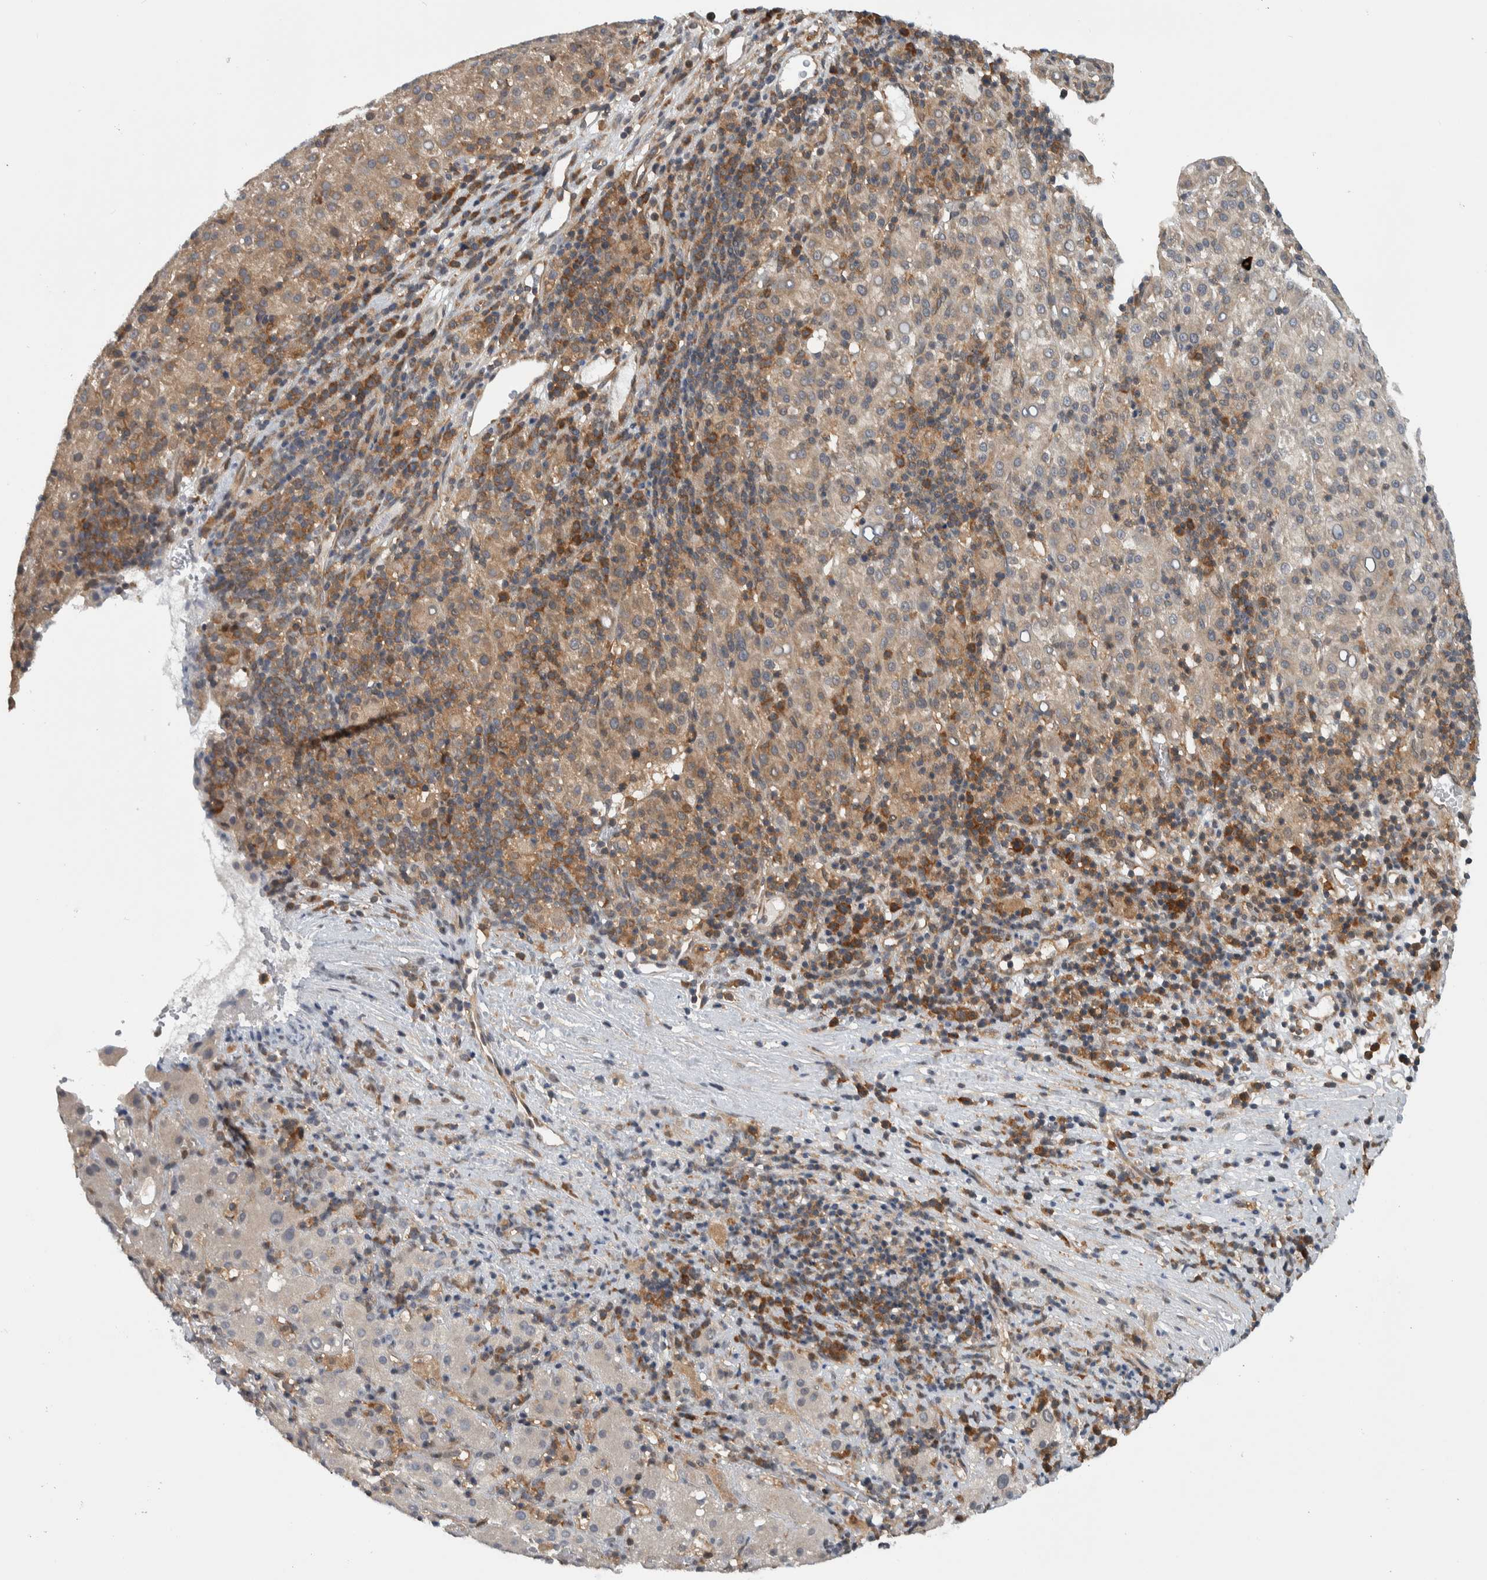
{"staining": {"intensity": "weak", "quantity": "25%-75%", "location": "cytoplasmic/membranous"}, "tissue": "liver cancer", "cell_type": "Tumor cells", "image_type": "cancer", "snomed": [{"axis": "morphology", "description": "Carcinoma, Hepatocellular, NOS"}, {"axis": "topography", "description": "Liver"}], "caption": "Liver cancer (hepatocellular carcinoma) was stained to show a protein in brown. There is low levels of weak cytoplasmic/membranous expression in about 25%-75% of tumor cells. The staining was performed using DAB, with brown indicating positive protein expression. Nuclei are stained blue with hematoxylin.", "gene": "CCDC43", "patient": {"sex": "female", "age": 58}}